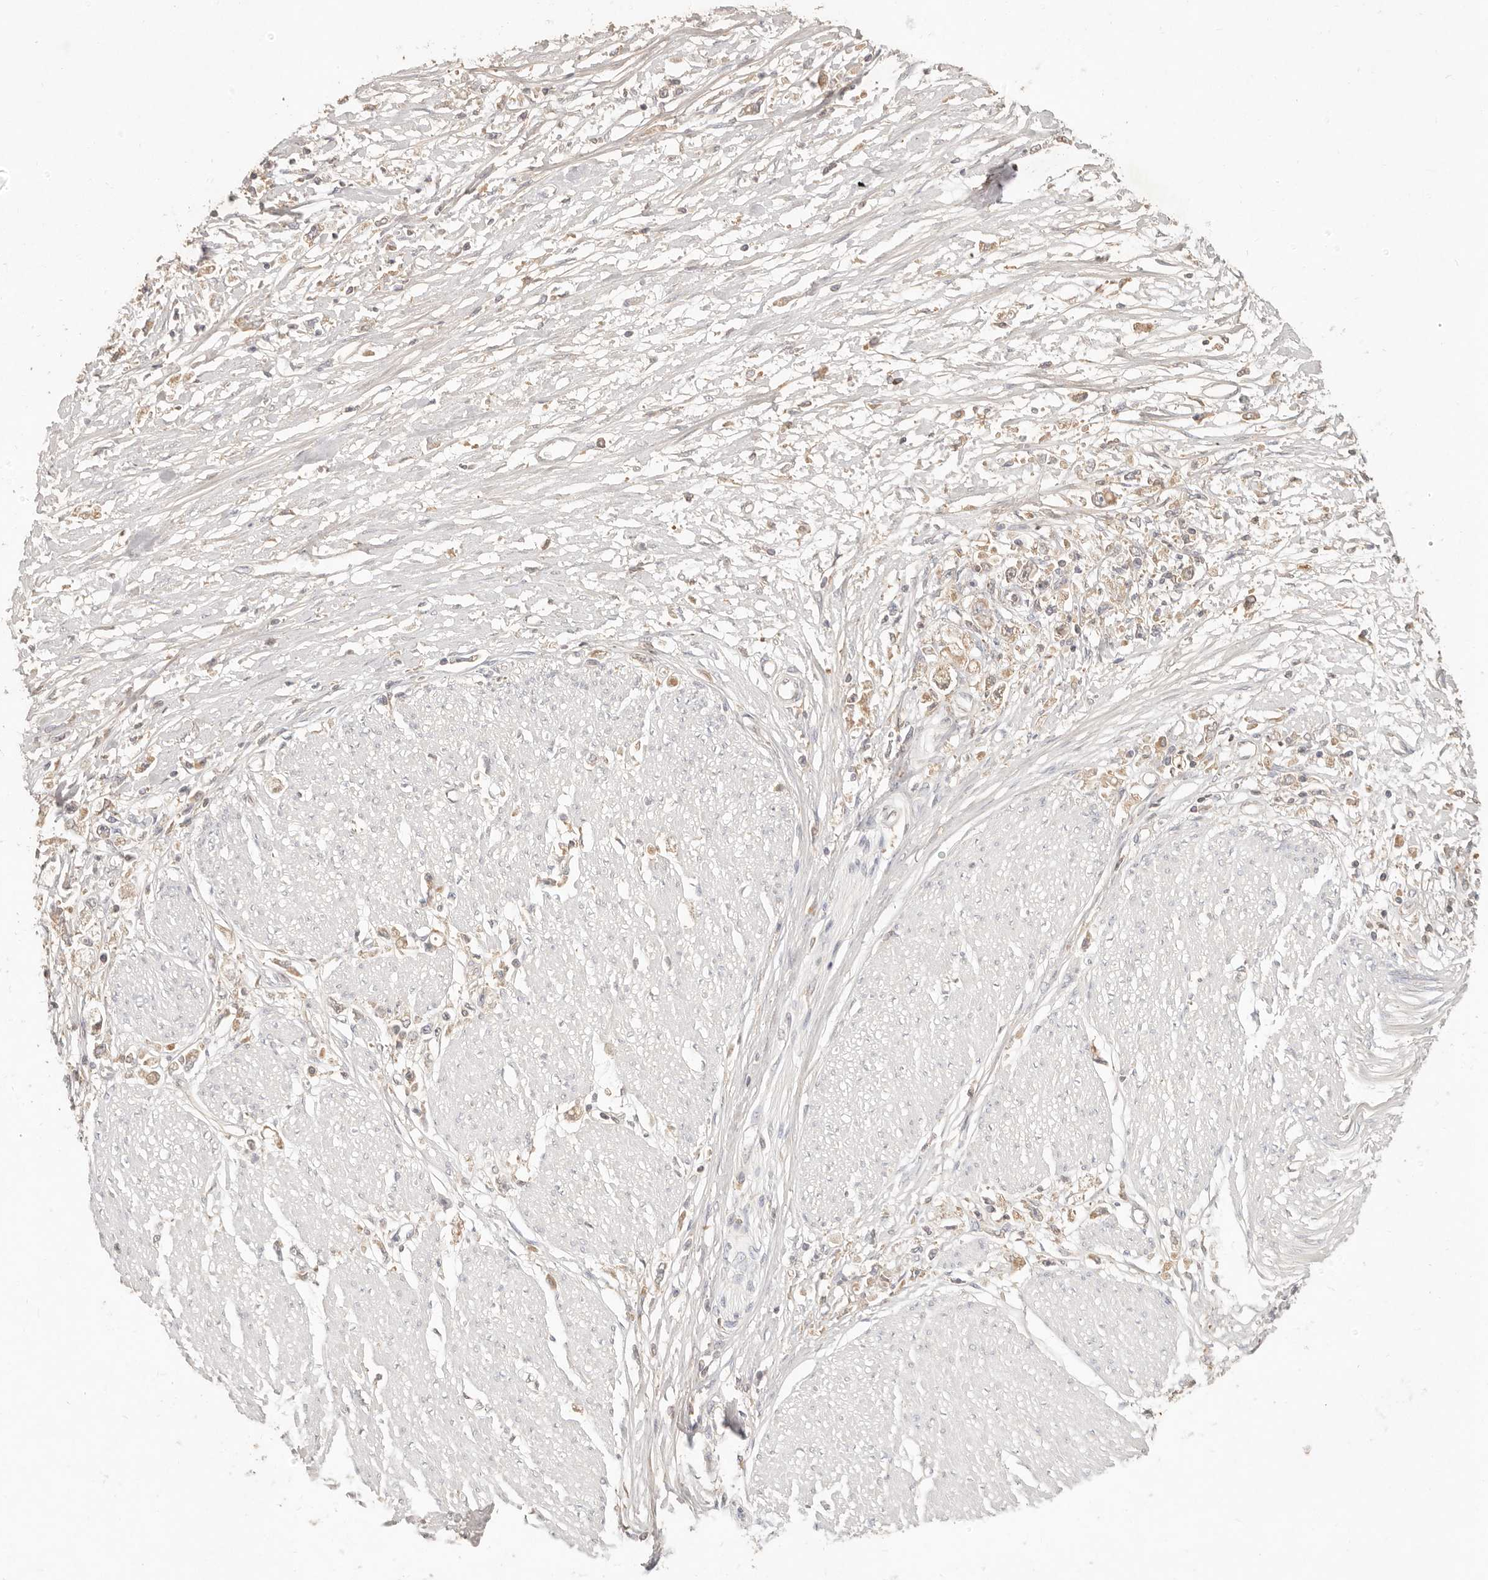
{"staining": {"intensity": "weak", "quantity": "25%-75%", "location": "cytoplasmic/membranous"}, "tissue": "stomach cancer", "cell_type": "Tumor cells", "image_type": "cancer", "snomed": [{"axis": "morphology", "description": "Adenocarcinoma, NOS"}, {"axis": "topography", "description": "Stomach"}], "caption": "Tumor cells reveal low levels of weak cytoplasmic/membranous staining in approximately 25%-75% of cells in human stomach cancer.", "gene": "NECAP2", "patient": {"sex": "female", "age": 59}}